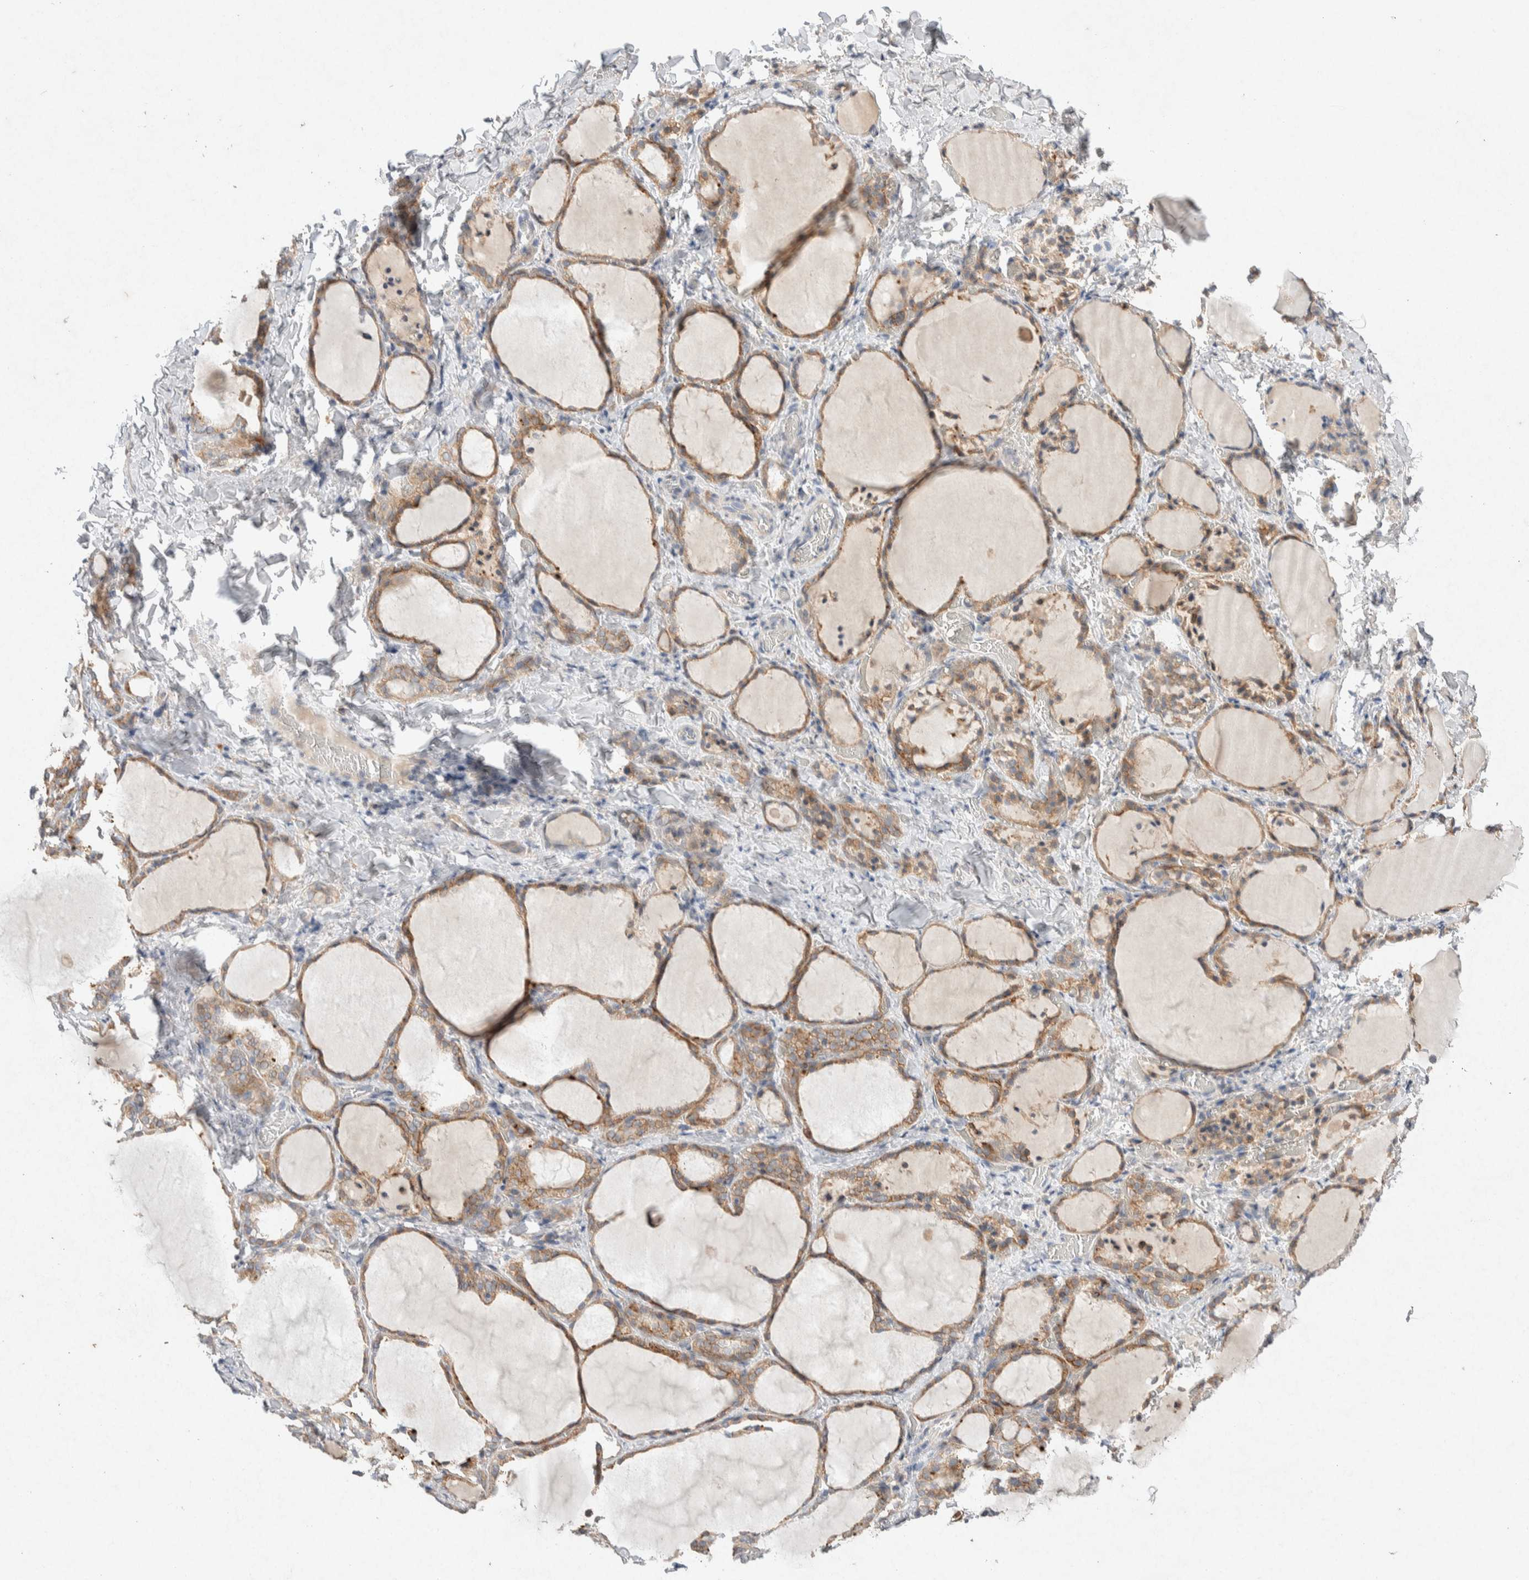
{"staining": {"intensity": "moderate", "quantity": ">75%", "location": "cytoplasmic/membranous"}, "tissue": "thyroid gland", "cell_type": "Glandular cells", "image_type": "normal", "snomed": [{"axis": "morphology", "description": "Normal tissue, NOS"}, {"axis": "morphology", "description": "Papillary adenocarcinoma, NOS"}, {"axis": "topography", "description": "Thyroid gland"}], "caption": "Immunohistochemistry of normal thyroid gland reveals medium levels of moderate cytoplasmic/membranous staining in about >75% of glandular cells. Nuclei are stained in blue.", "gene": "CMTM4", "patient": {"sex": "female", "age": 30}}